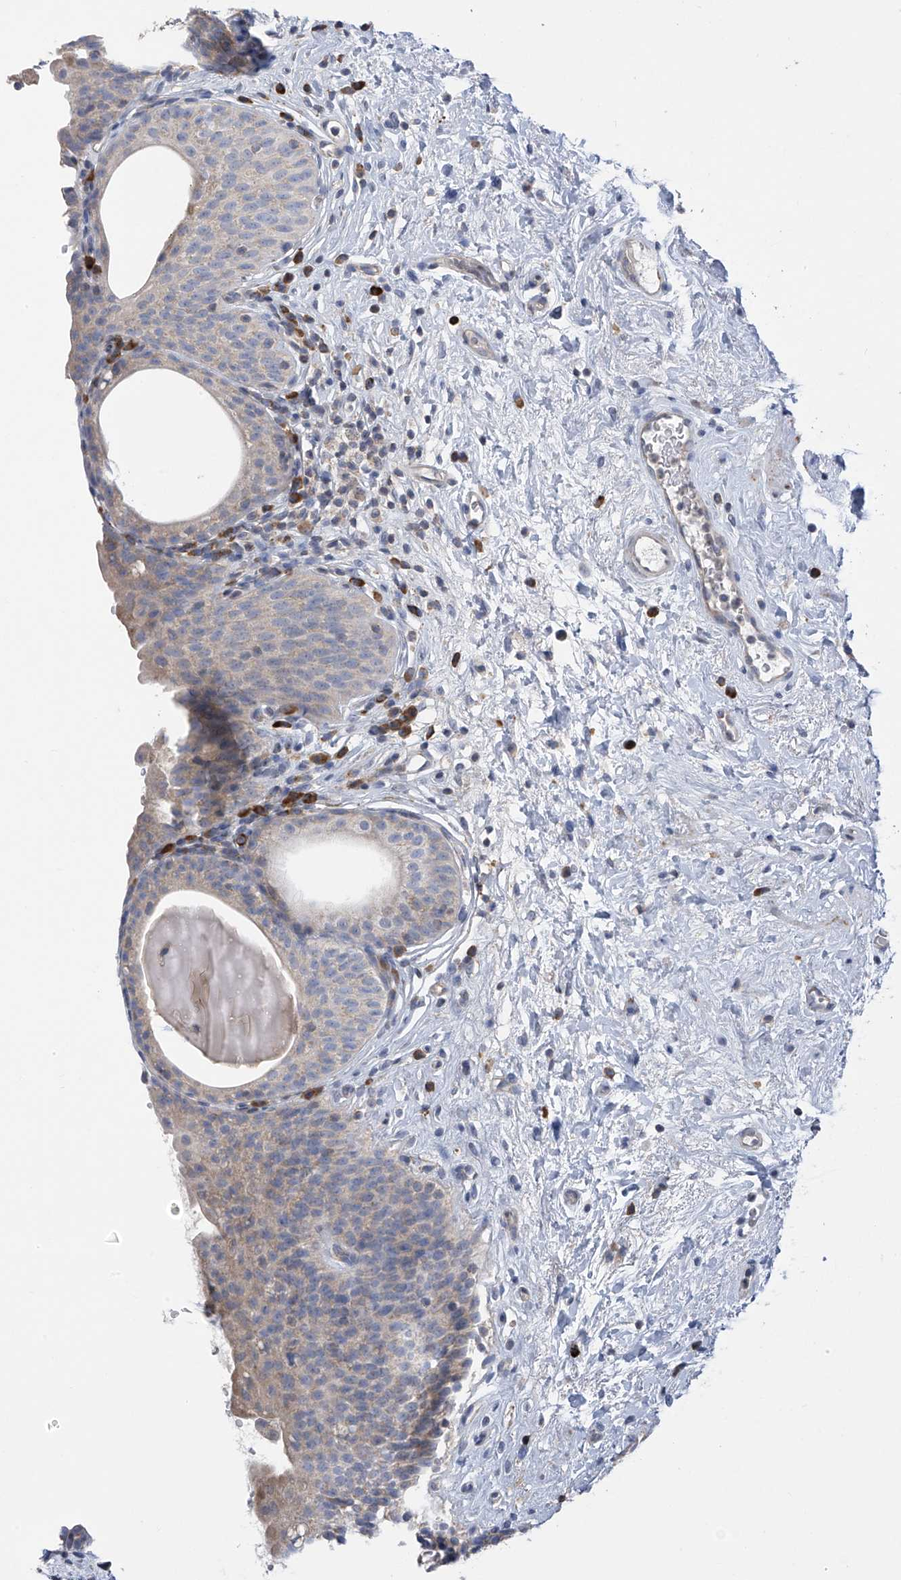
{"staining": {"intensity": "negative", "quantity": "none", "location": "none"}, "tissue": "urinary bladder", "cell_type": "Urothelial cells", "image_type": "normal", "snomed": [{"axis": "morphology", "description": "Normal tissue, NOS"}, {"axis": "topography", "description": "Urinary bladder"}], "caption": "Urothelial cells show no significant protein staining in normal urinary bladder. The staining was performed using DAB to visualize the protein expression in brown, while the nuclei were stained in blue with hematoxylin (Magnification: 20x).", "gene": "SLCO4A1", "patient": {"sex": "male", "age": 83}}